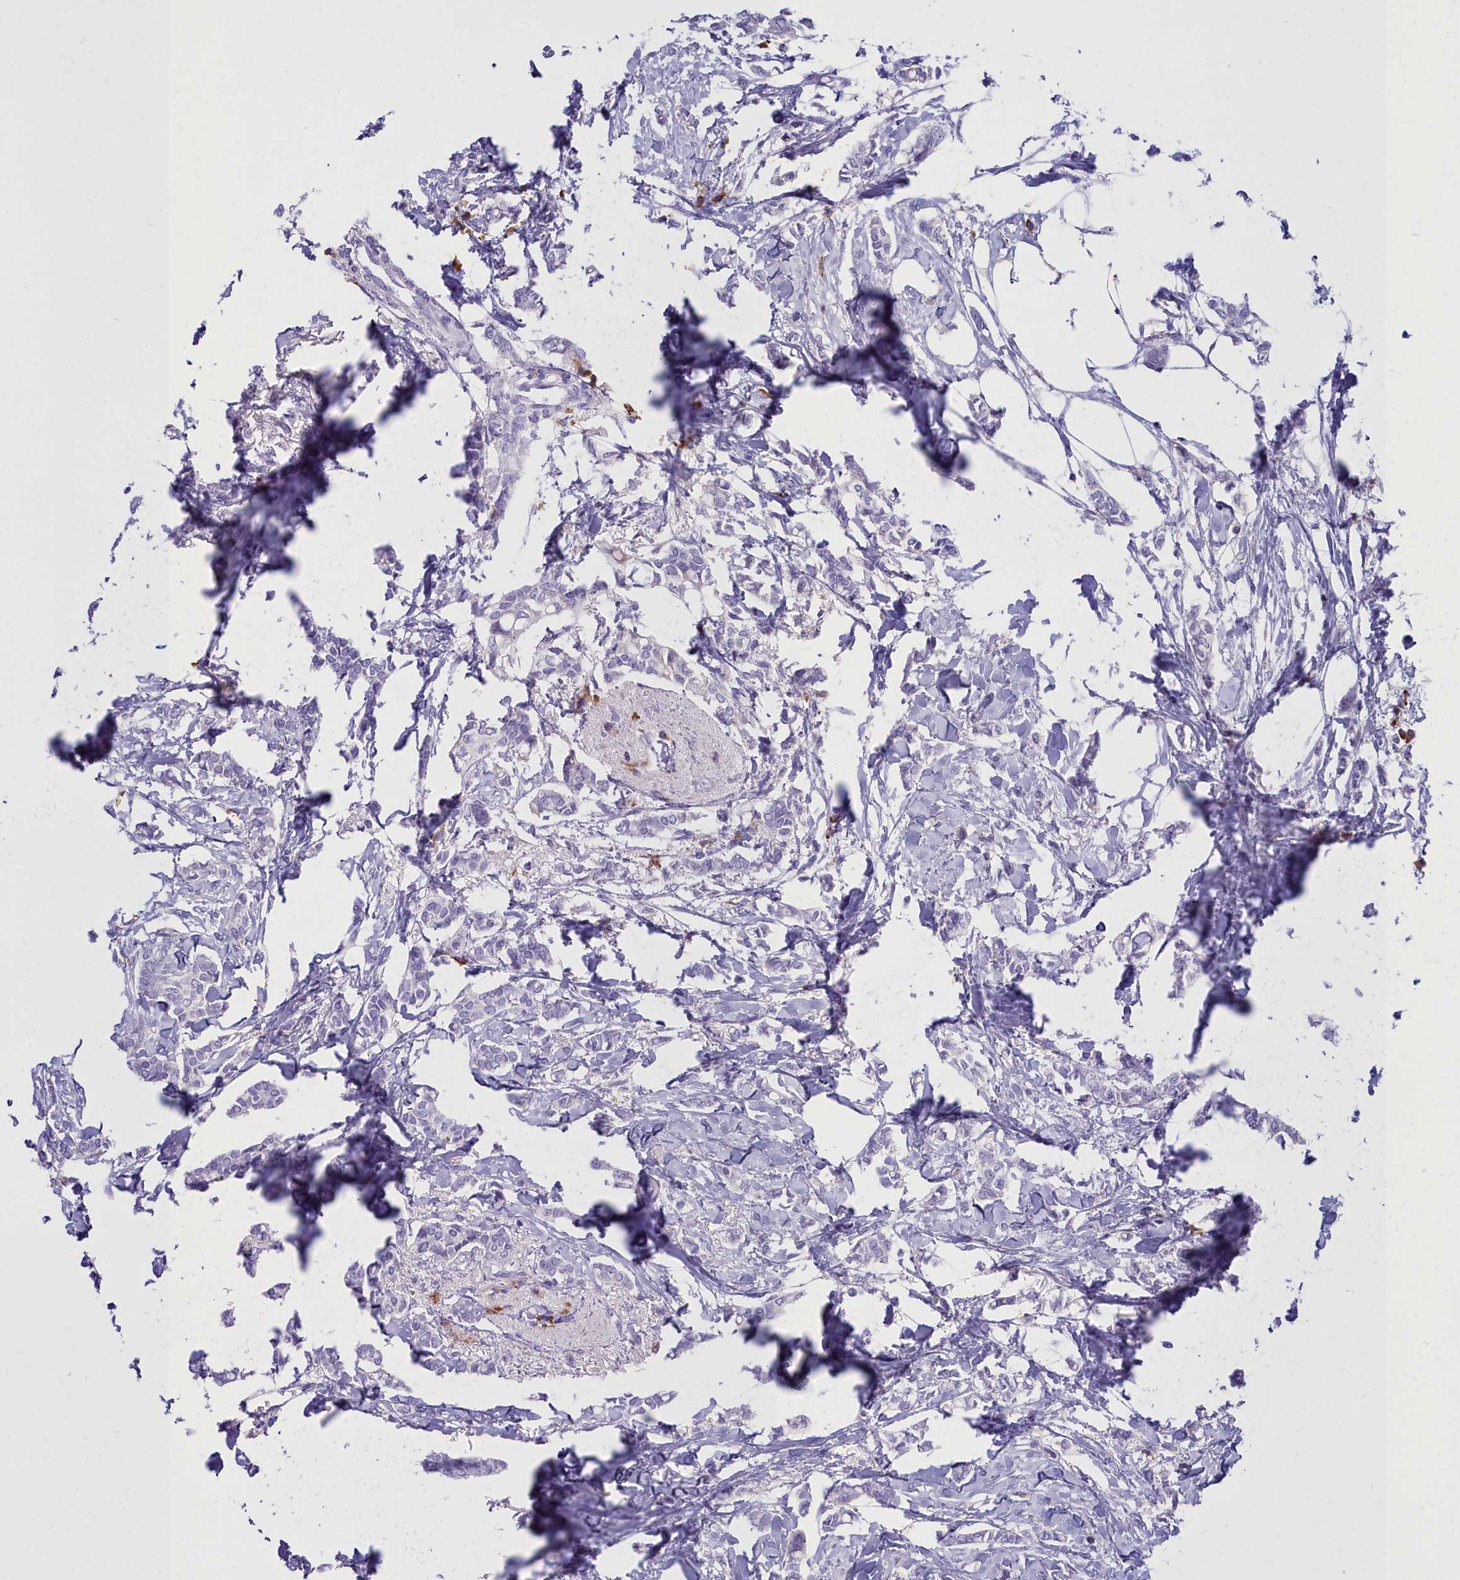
{"staining": {"intensity": "negative", "quantity": "none", "location": "none"}, "tissue": "breast cancer", "cell_type": "Tumor cells", "image_type": "cancer", "snomed": [{"axis": "morphology", "description": "Duct carcinoma"}, {"axis": "topography", "description": "Breast"}], "caption": "Human breast cancer (infiltrating ductal carcinoma) stained for a protein using IHC demonstrates no positivity in tumor cells.", "gene": "CD5", "patient": {"sex": "female", "age": 41}}